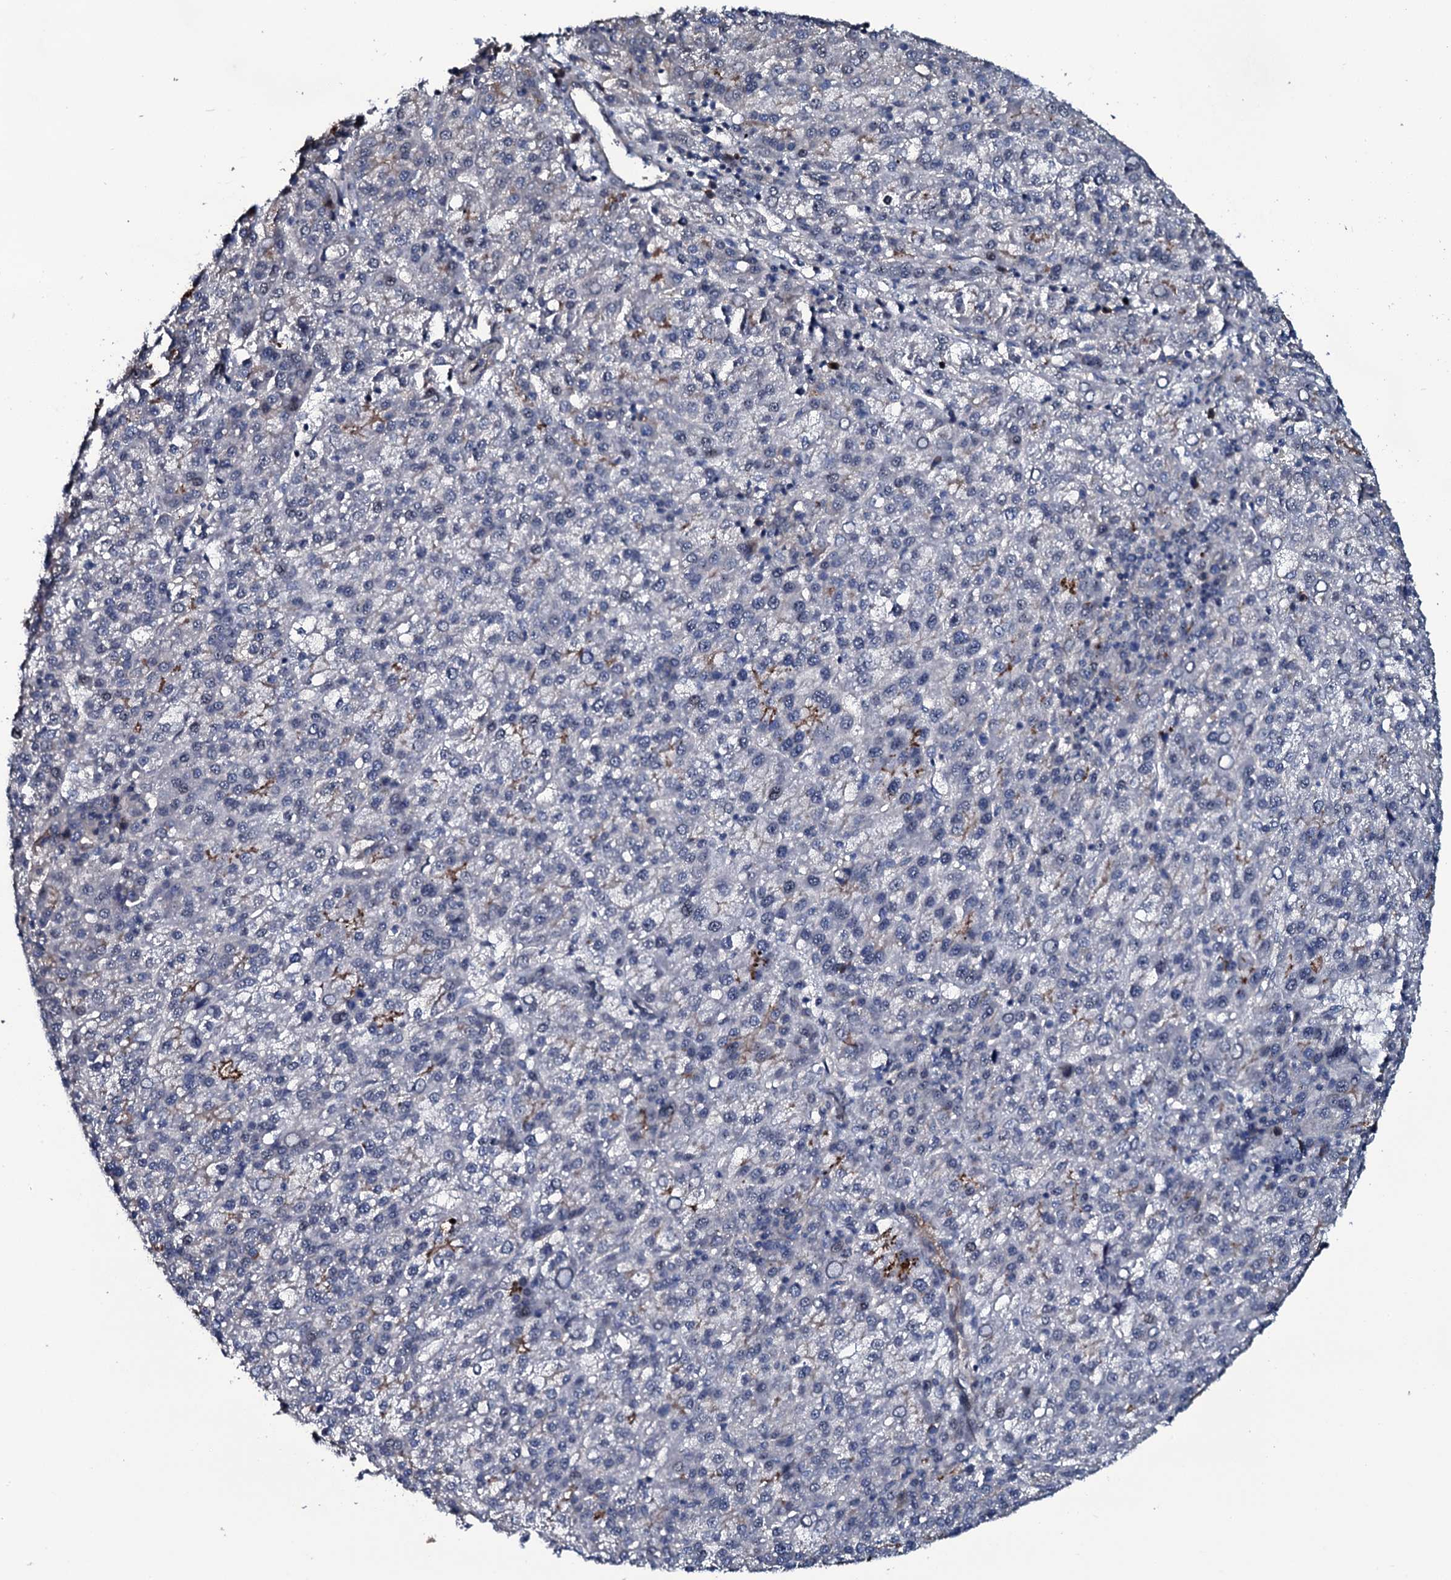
{"staining": {"intensity": "negative", "quantity": "none", "location": "none"}, "tissue": "liver cancer", "cell_type": "Tumor cells", "image_type": "cancer", "snomed": [{"axis": "morphology", "description": "Carcinoma, Hepatocellular, NOS"}, {"axis": "topography", "description": "Liver"}], "caption": "Micrograph shows no significant protein staining in tumor cells of liver hepatocellular carcinoma.", "gene": "LYG2", "patient": {"sex": "female", "age": 58}}